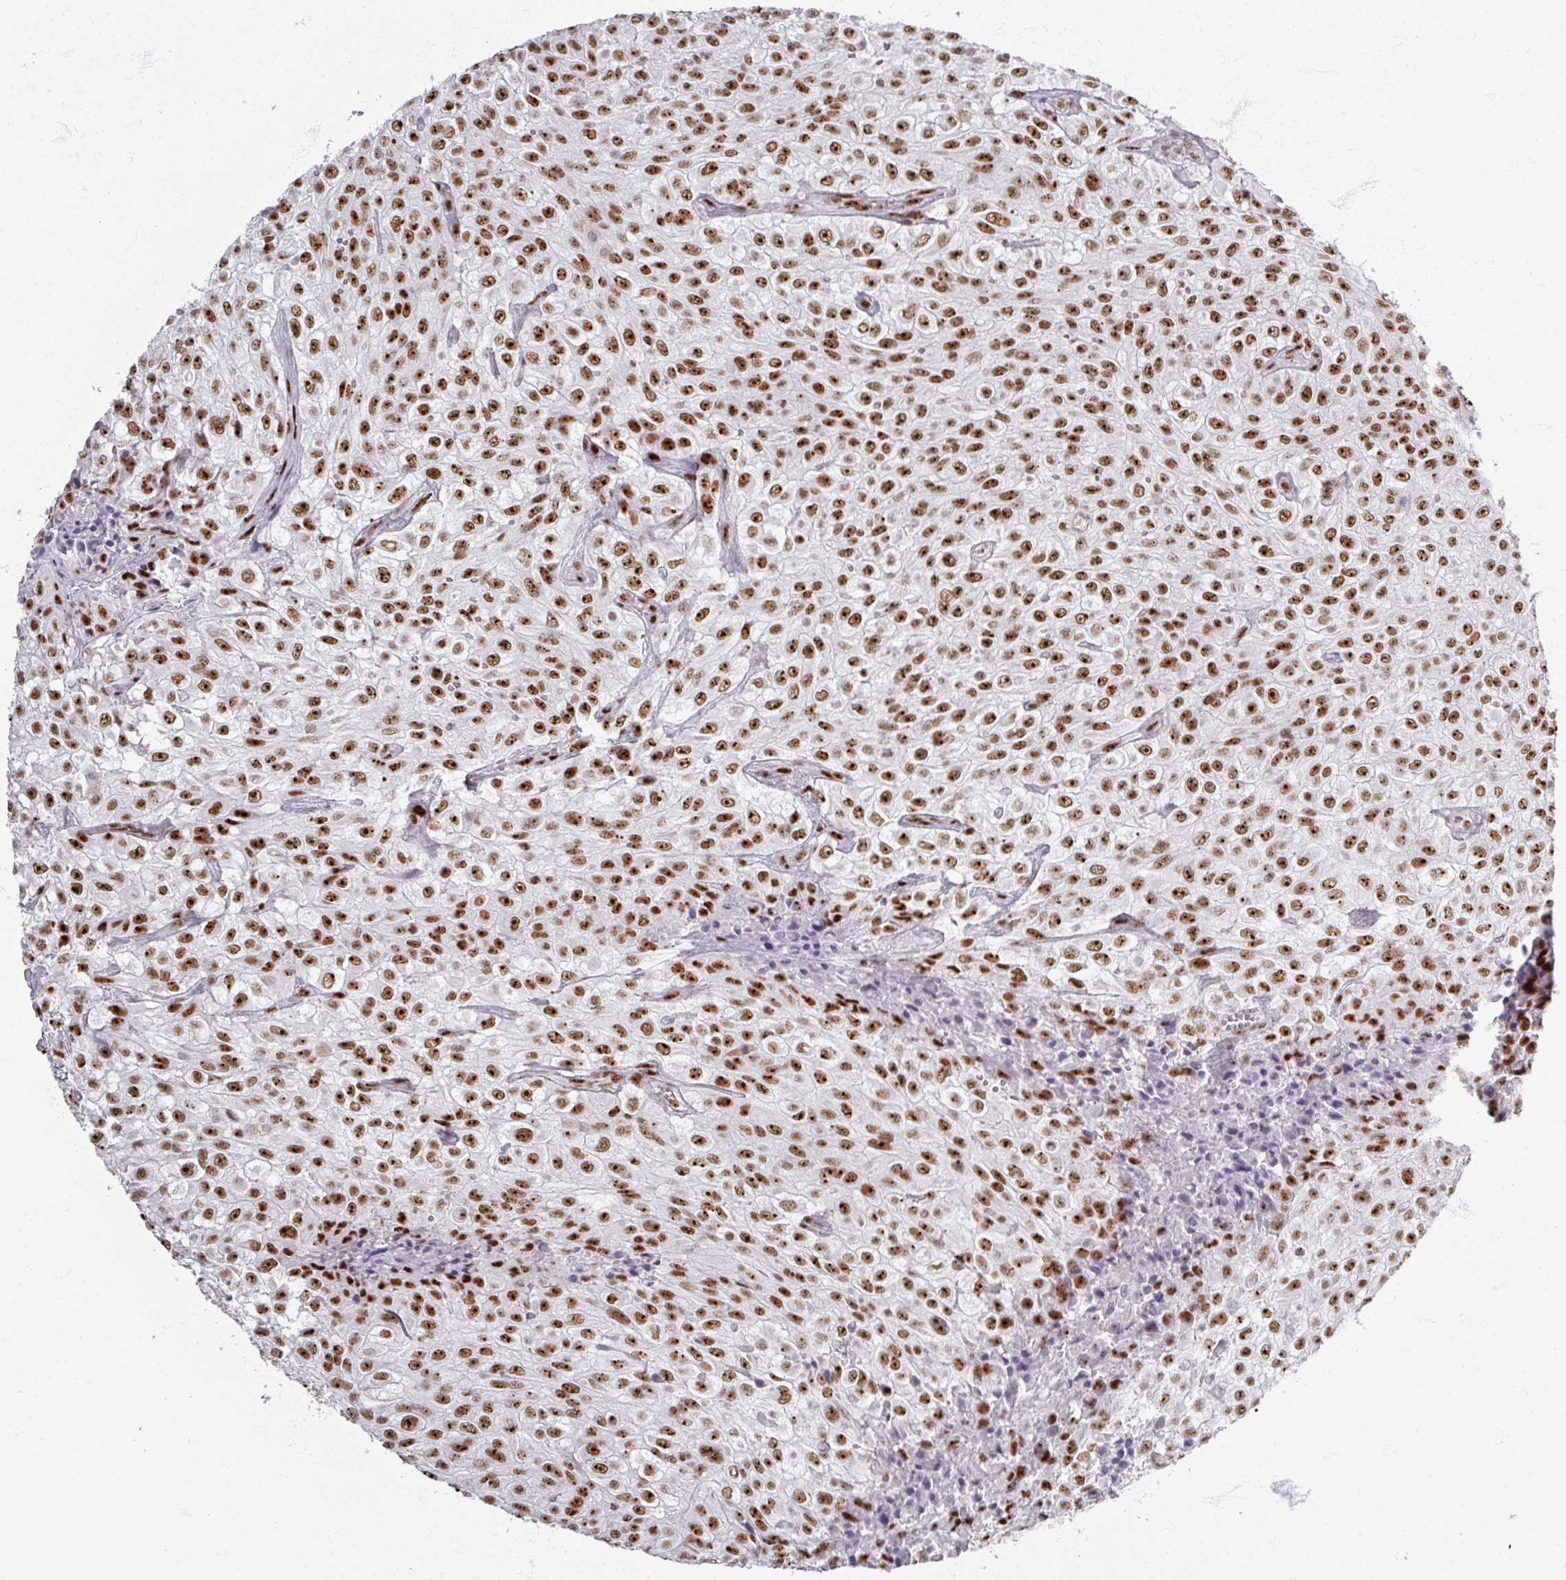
{"staining": {"intensity": "strong", "quantity": ">75%", "location": "nuclear"}, "tissue": "urothelial cancer", "cell_type": "Tumor cells", "image_type": "cancer", "snomed": [{"axis": "morphology", "description": "Urothelial carcinoma, High grade"}, {"axis": "topography", "description": "Urinary bladder"}], "caption": "Strong nuclear protein staining is present in about >75% of tumor cells in urothelial carcinoma (high-grade). Nuclei are stained in blue.", "gene": "ADAR", "patient": {"sex": "male", "age": 56}}